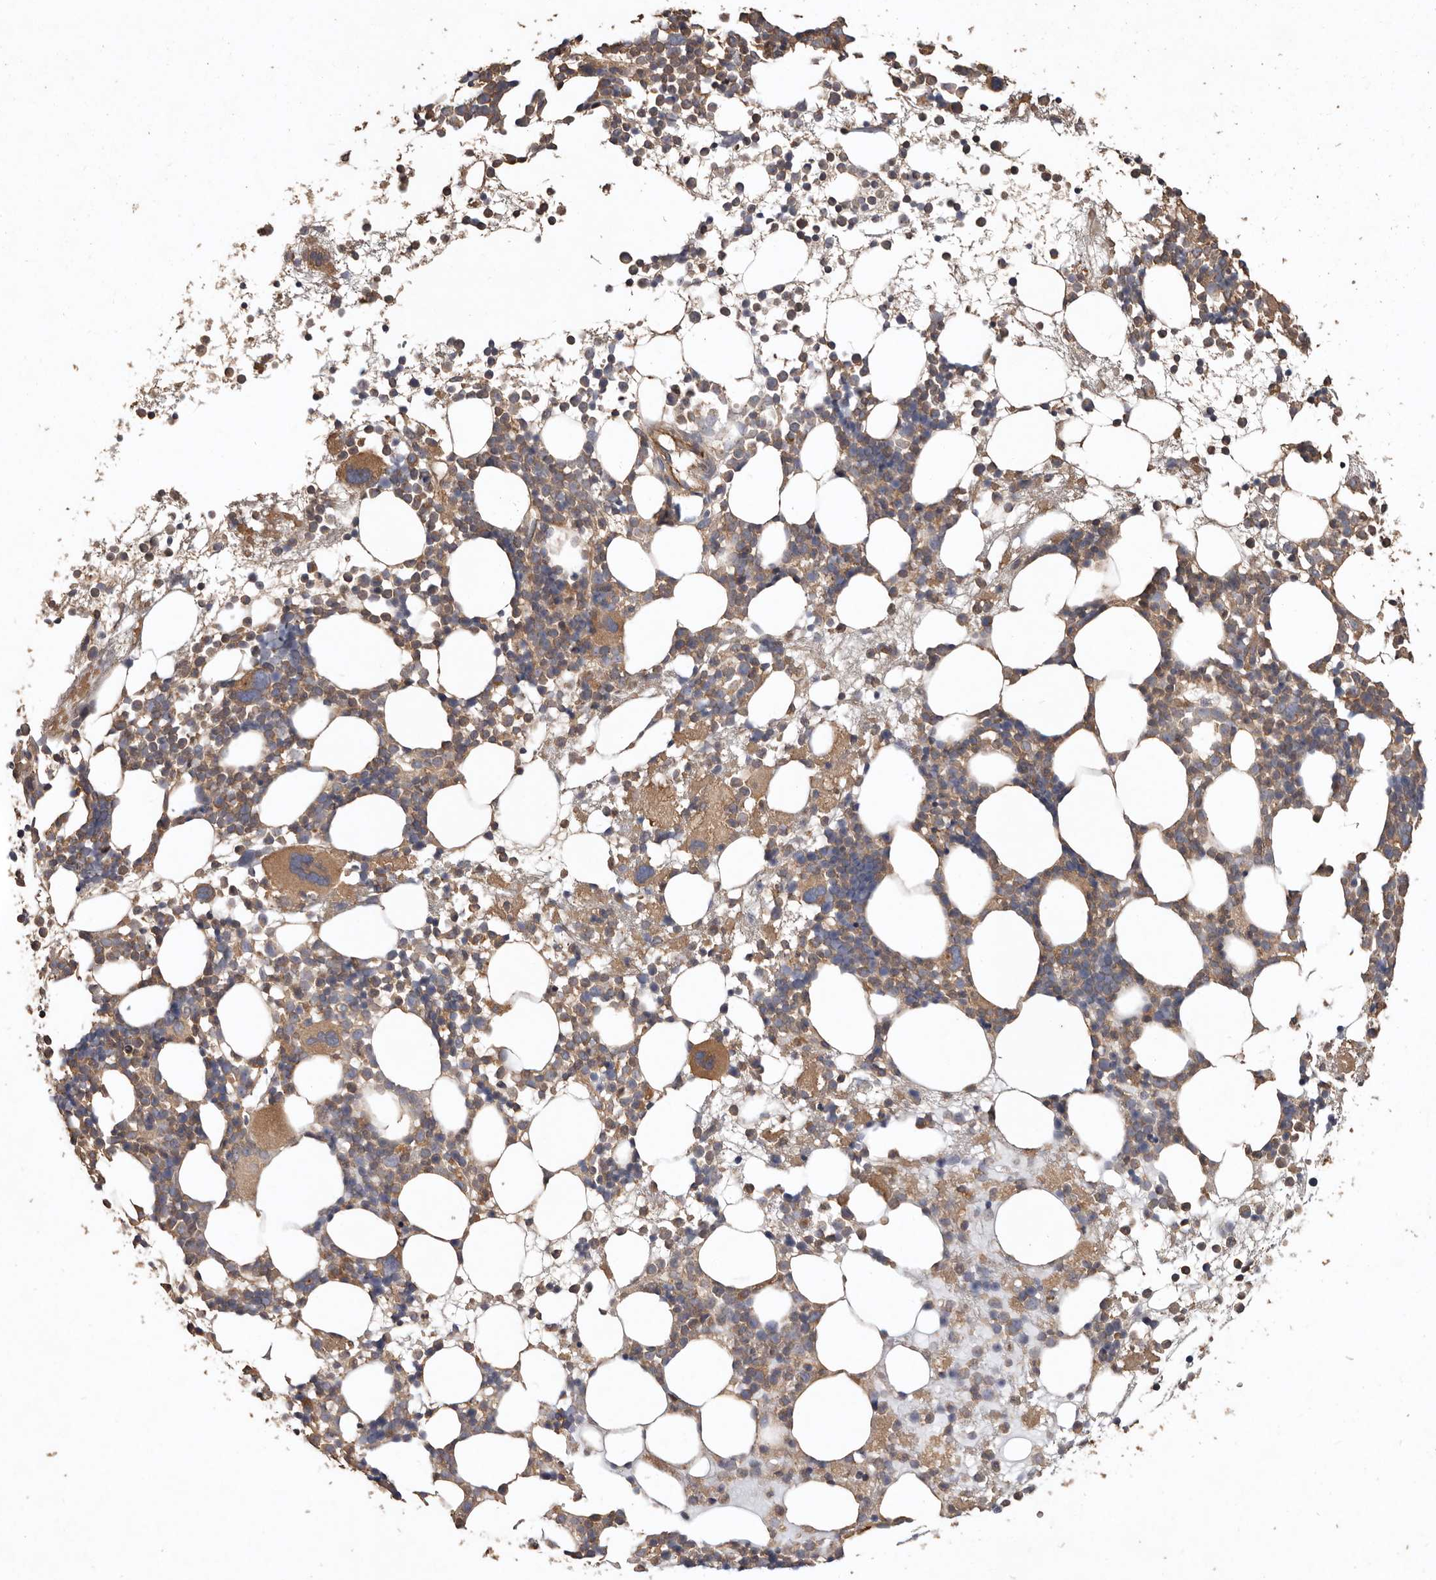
{"staining": {"intensity": "moderate", "quantity": "<25%", "location": "cytoplasmic/membranous"}, "tissue": "bone marrow", "cell_type": "Hematopoietic cells", "image_type": "normal", "snomed": [{"axis": "morphology", "description": "Normal tissue, NOS"}, {"axis": "topography", "description": "Bone marrow"}], "caption": "Immunohistochemistry (IHC) (DAB (3,3'-diaminobenzidine)) staining of unremarkable human bone marrow exhibits moderate cytoplasmic/membranous protein staining in about <25% of hematopoietic cells.", "gene": "FLCN", "patient": {"sex": "female", "age": 57}}